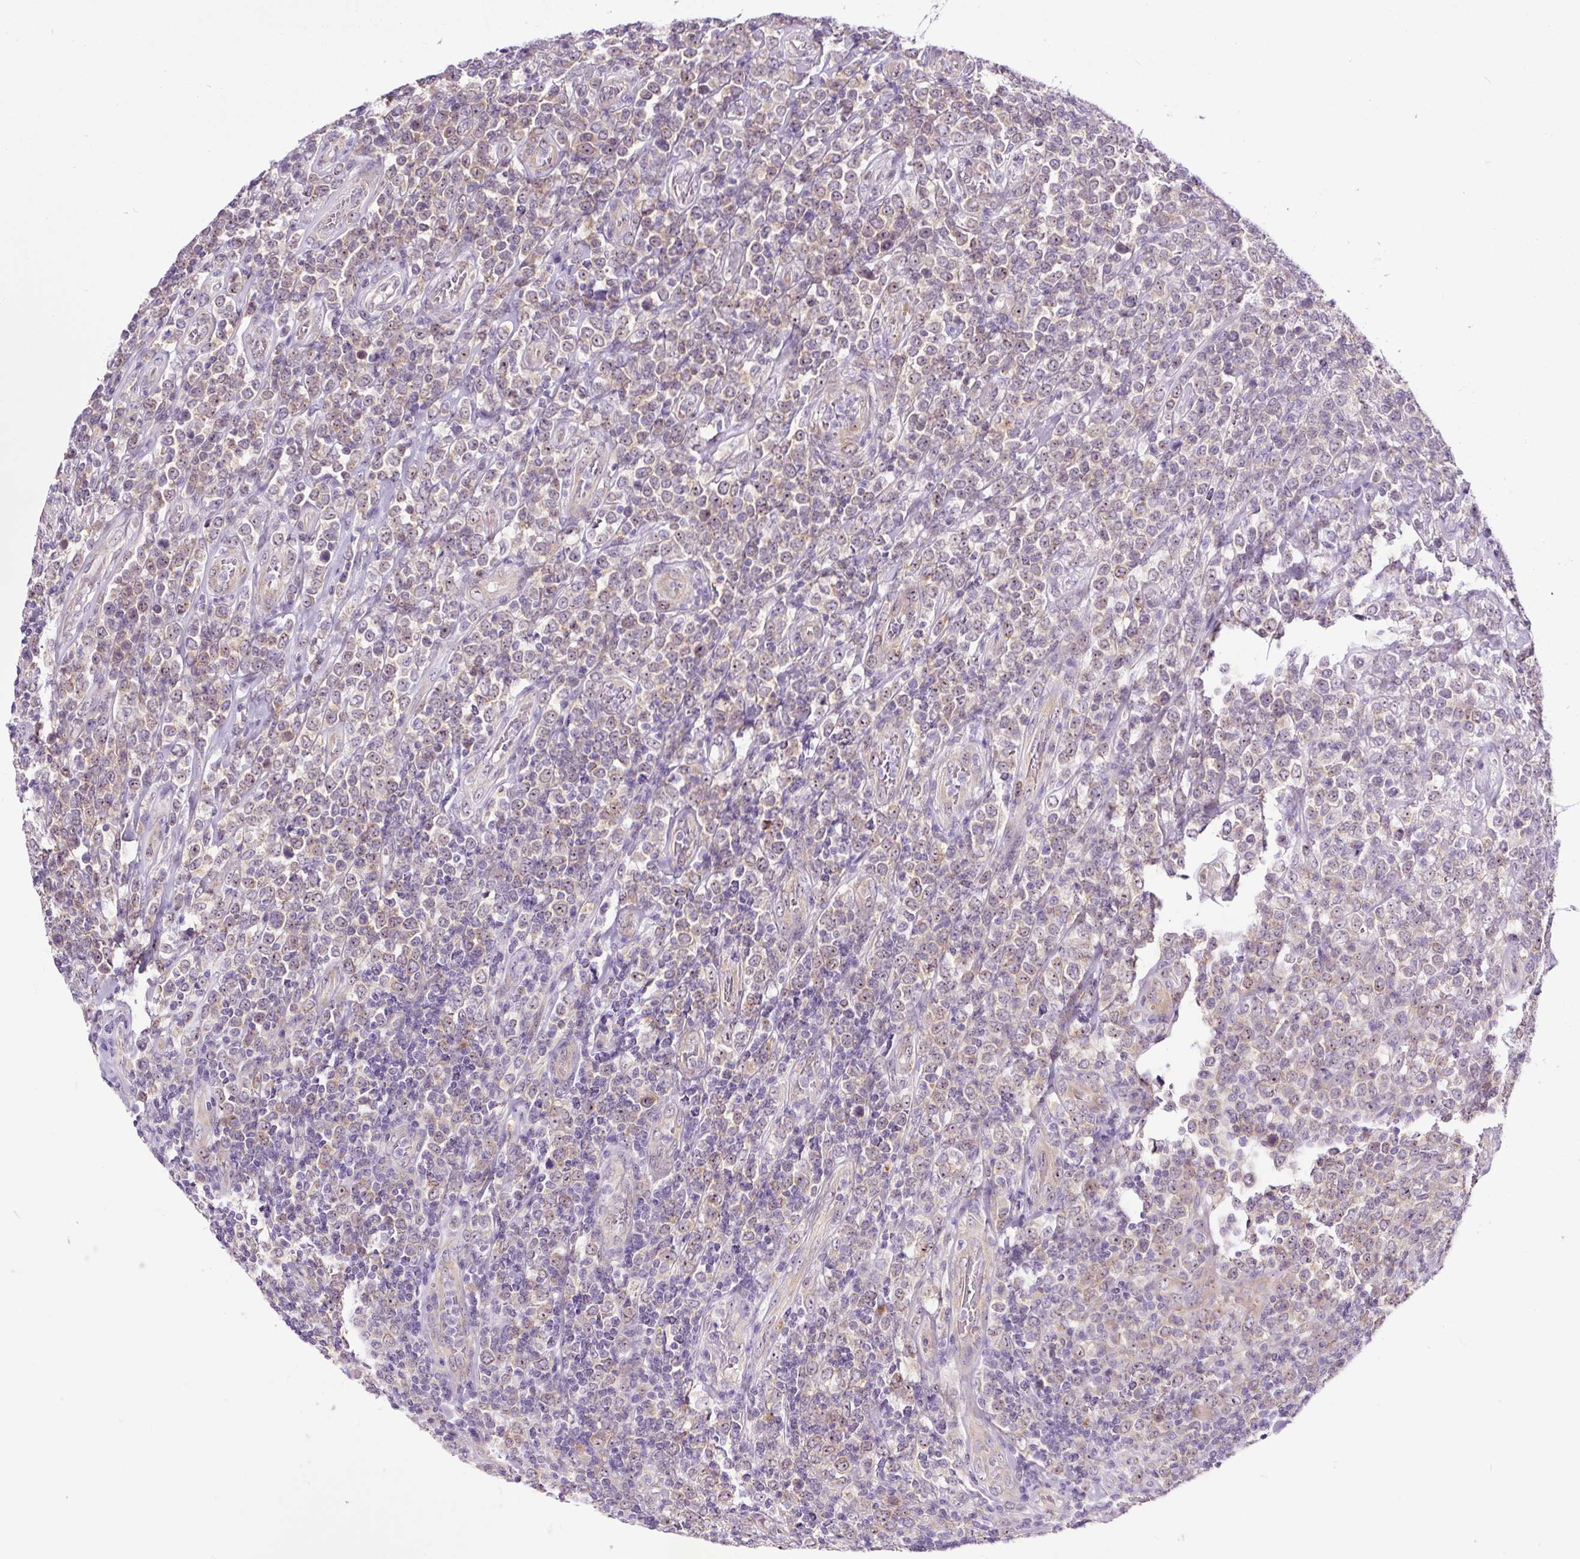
{"staining": {"intensity": "weak", "quantity": "<25%", "location": "nuclear"}, "tissue": "lymphoma", "cell_type": "Tumor cells", "image_type": "cancer", "snomed": [{"axis": "morphology", "description": "Malignant lymphoma, non-Hodgkin's type, High grade"}, {"axis": "topography", "description": "Soft tissue"}], "caption": "The photomicrograph displays no significant positivity in tumor cells of high-grade malignant lymphoma, non-Hodgkin's type.", "gene": "NOM1", "patient": {"sex": "female", "age": 56}}